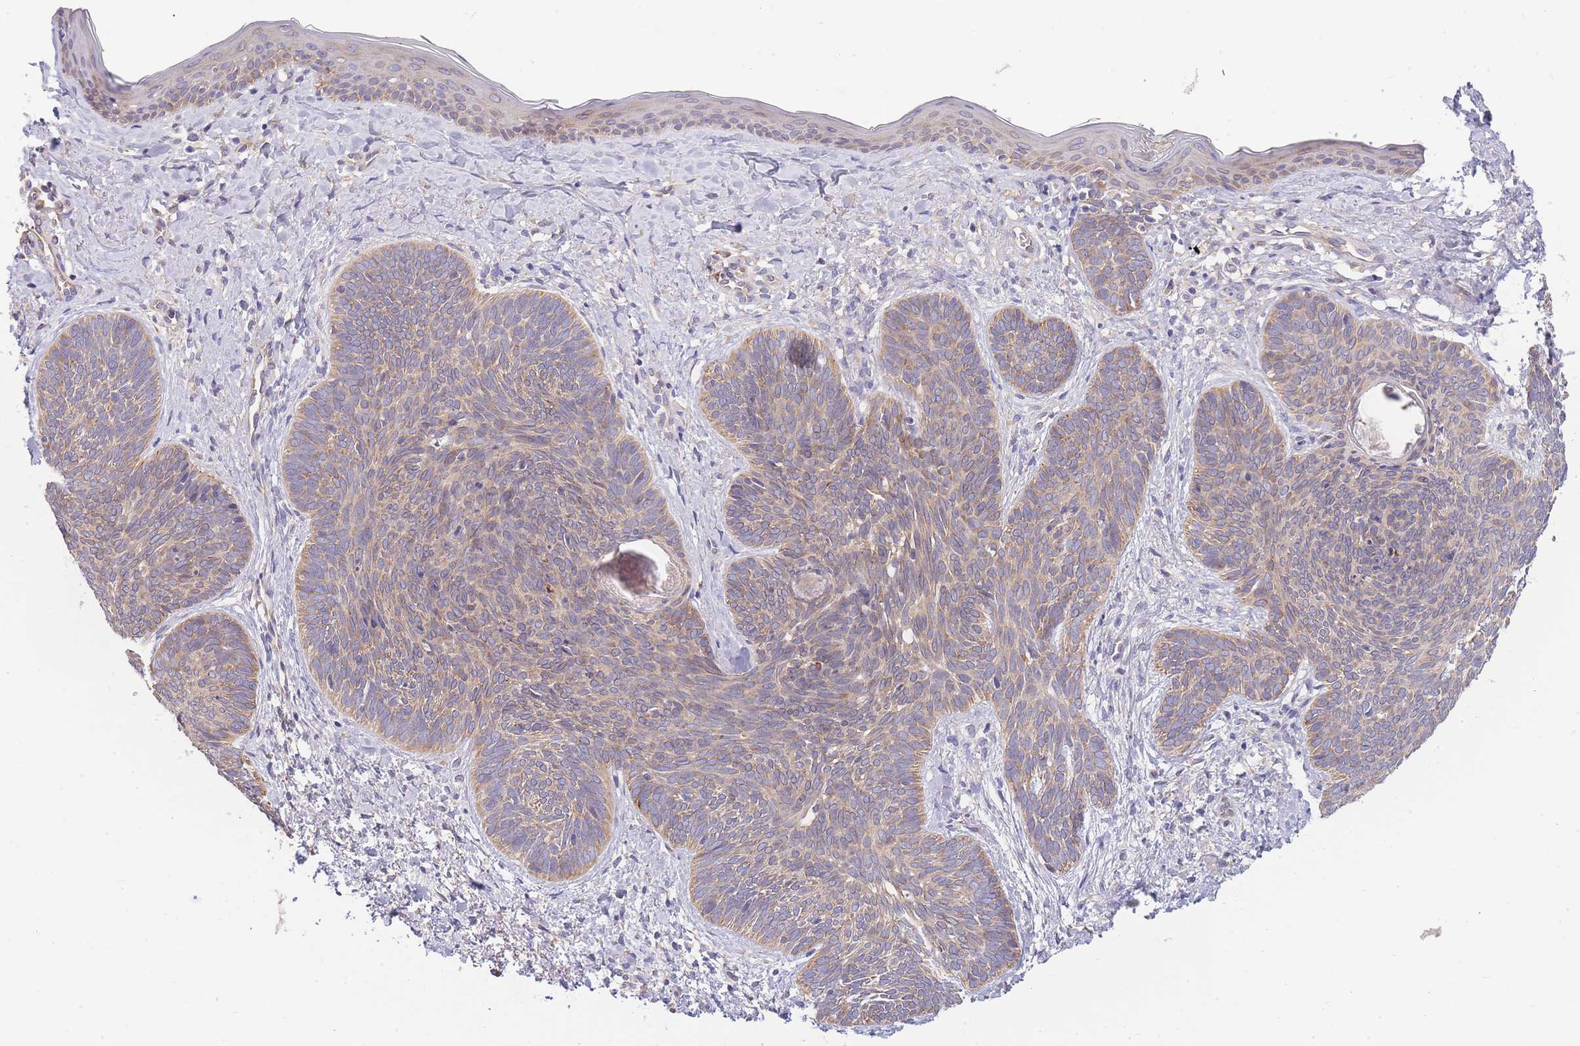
{"staining": {"intensity": "moderate", "quantity": ">75%", "location": "cytoplasmic/membranous"}, "tissue": "skin cancer", "cell_type": "Tumor cells", "image_type": "cancer", "snomed": [{"axis": "morphology", "description": "Basal cell carcinoma"}, {"axis": "topography", "description": "Skin"}], "caption": "An immunohistochemistry micrograph of tumor tissue is shown. Protein staining in brown highlights moderate cytoplasmic/membranous positivity in skin cancer (basal cell carcinoma) within tumor cells. The staining was performed using DAB (3,3'-diaminobenzidine) to visualize the protein expression in brown, while the nuclei were stained in blue with hematoxylin (Magnification: 20x).", "gene": "BEX1", "patient": {"sex": "female", "age": 81}}